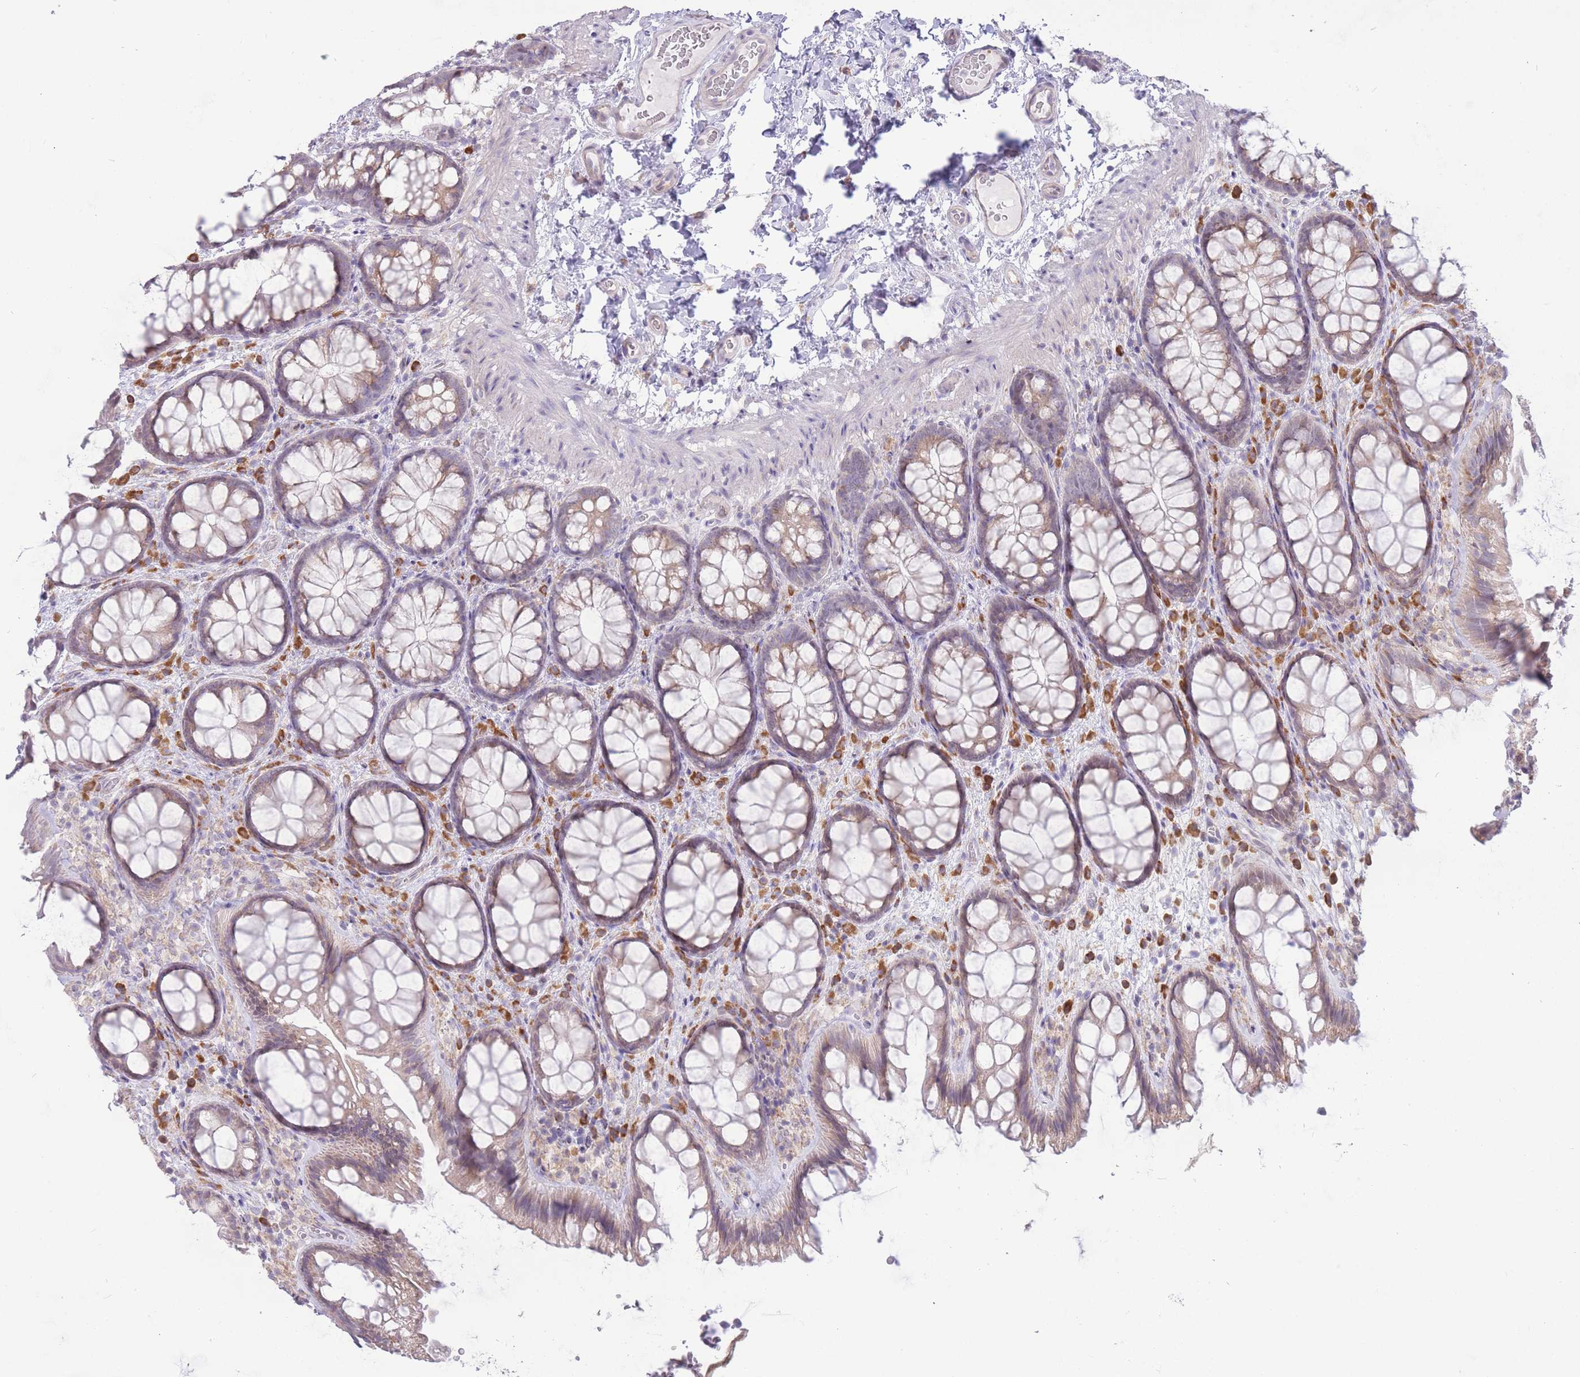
{"staining": {"intensity": "negative", "quantity": "none", "location": "none"}, "tissue": "colon", "cell_type": "Endothelial cells", "image_type": "normal", "snomed": [{"axis": "morphology", "description": "Normal tissue, NOS"}, {"axis": "topography", "description": "Colon"}], "caption": "Micrograph shows no significant protein expression in endothelial cells of normal colon.", "gene": "TRAPPC5", "patient": {"sex": "male", "age": 46}}